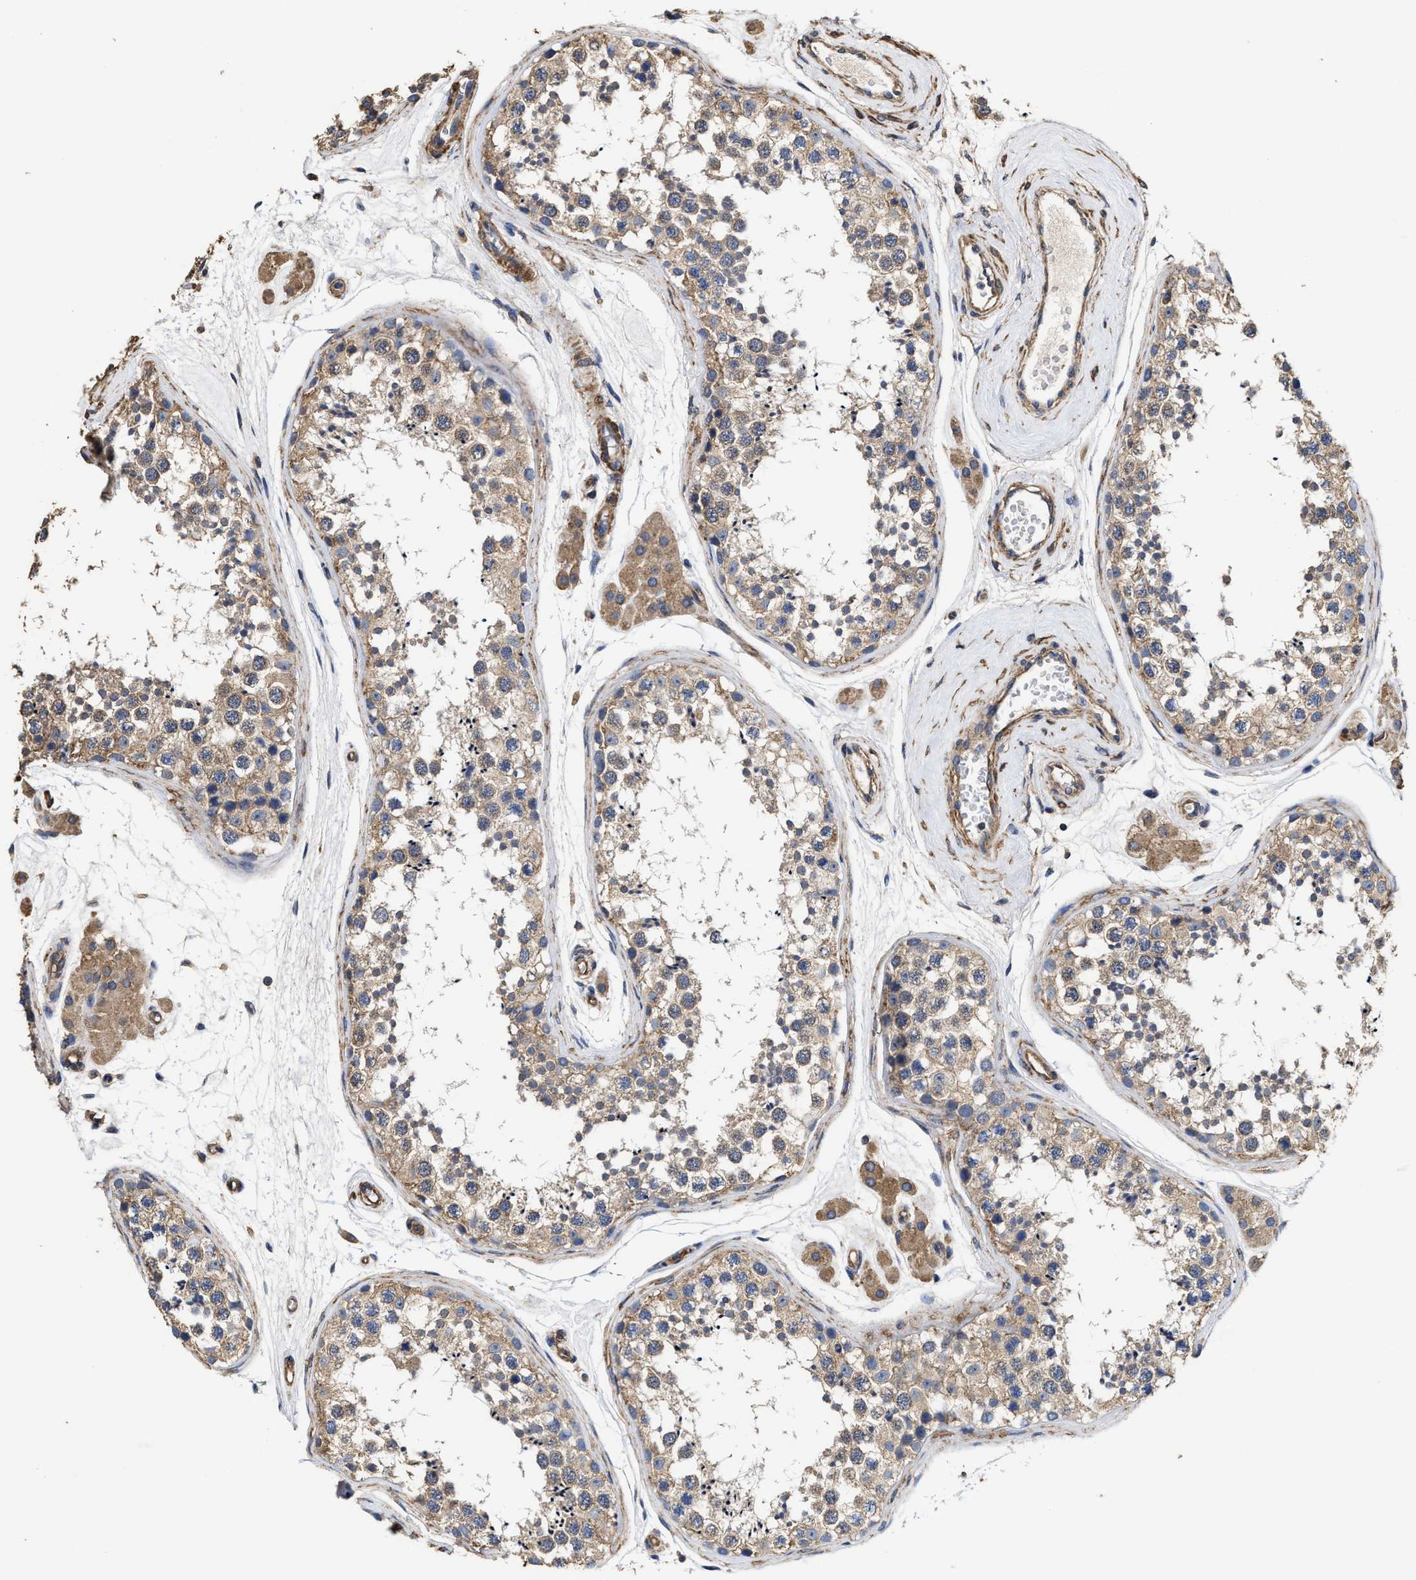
{"staining": {"intensity": "moderate", "quantity": ">75%", "location": "cytoplasmic/membranous"}, "tissue": "testis", "cell_type": "Cells in seminiferous ducts", "image_type": "normal", "snomed": [{"axis": "morphology", "description": "Normal tissue, NOS"}, {"axis": "topography", "description": "Testis"}], "caption": "Immunohistochemistry image of normal testis: testis stained using IHC exhibits medium levels of moderate protein expression localized specifically in the cytoplasmic/membranous of cells in seminiferous ducts, appearing as a cytoplasmic/membranous brown color.", "gene": "SFXN4", "patient": {"sex": "male", "age": 56}}